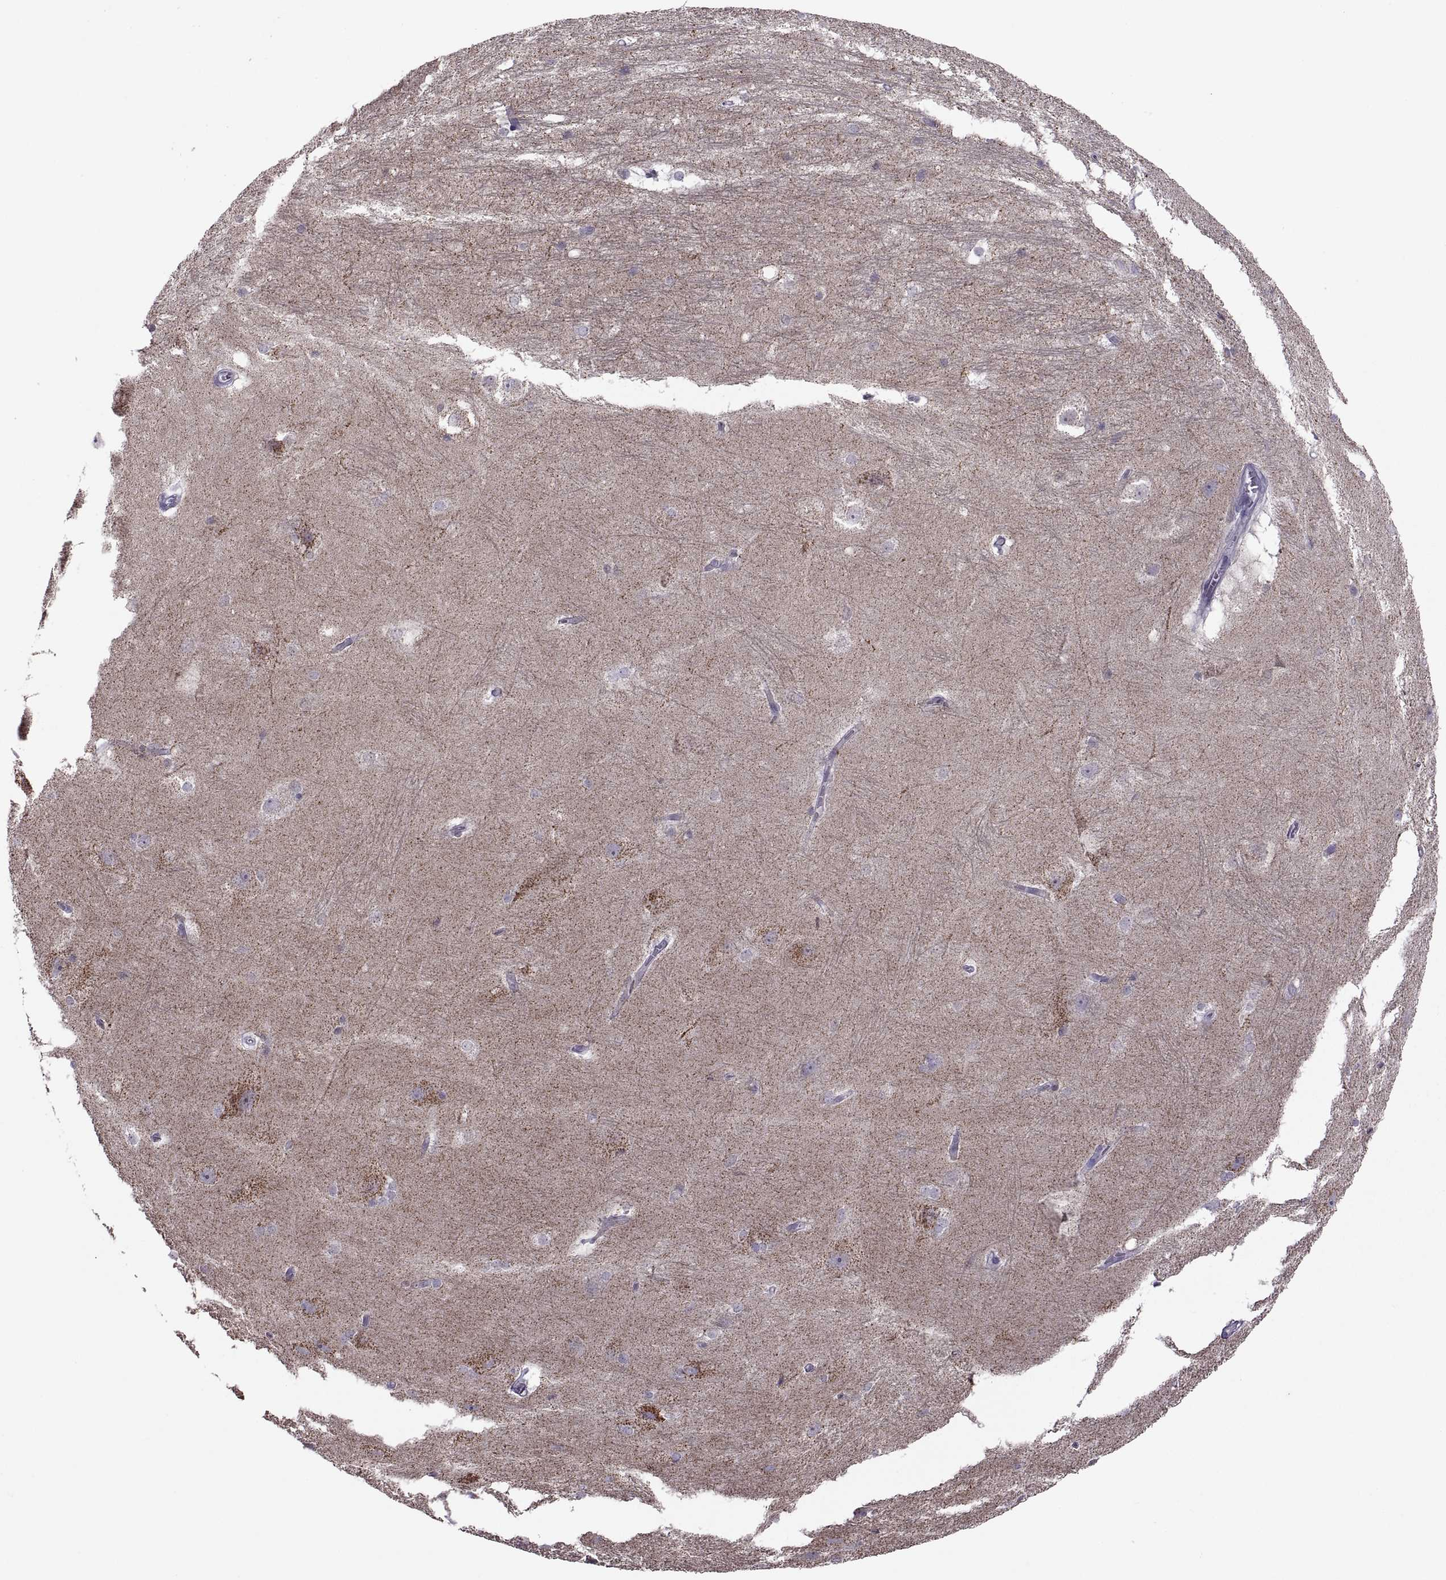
{"staining": {"intensity": "strong", "quantity": "<25%", "location": "cytoplasmic/membranous"}, "tissue": "hippocampus", "cell_type": "Glial cells", "image_type": "normal", "snomed": [{"axis": "morphology", "description": "Normal tissue, NOS"}, {"axis": "topography", "description": "Cerebral cortex"}, {"axis": "topography", "description": "Hippocampus"}], "caption": "Protein expression analysis of unremarkable hippocampus demonstrates strong cytoplasmic/membranous expression in approximately <25% of glial cells.", "gene": "ASIC2", "patient": {"sex": "female", "age": 19}}